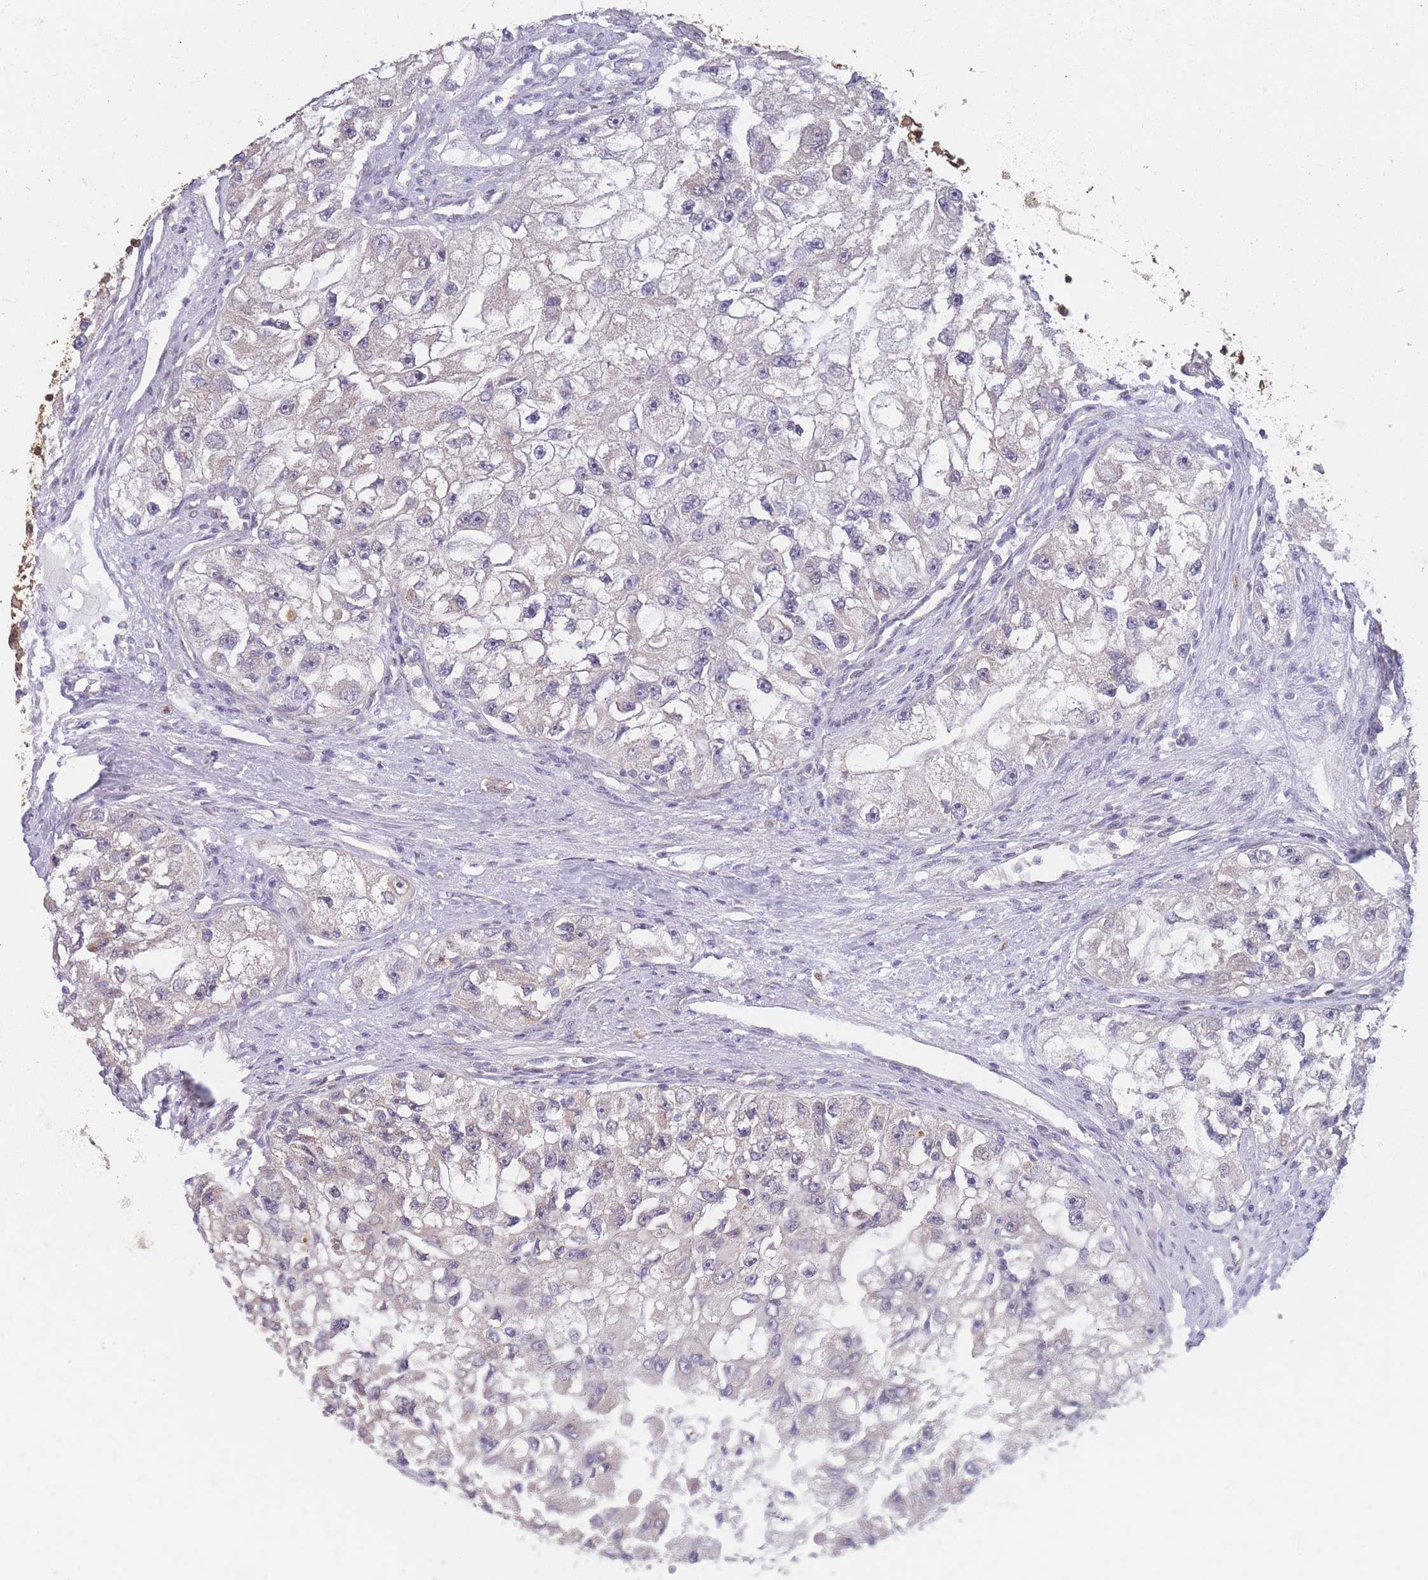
{"staining": {"intensity": "negative", "quantity": "none", "location": "none"}, "tissue": "renal cancer", "cell_type": "Tumor cells", "image_type": "cancer", "snomed": [{"axis": "morphology", "description": "Adenocarcinoma, NOS"}, {"axis": "topography", "description": "Kidney"}], "caption": "Tumor cells are negative for protein expression in human renal adenocarcinoma.", "gene": "MRI1", "patient": {"sex": "male", "age": 63}}